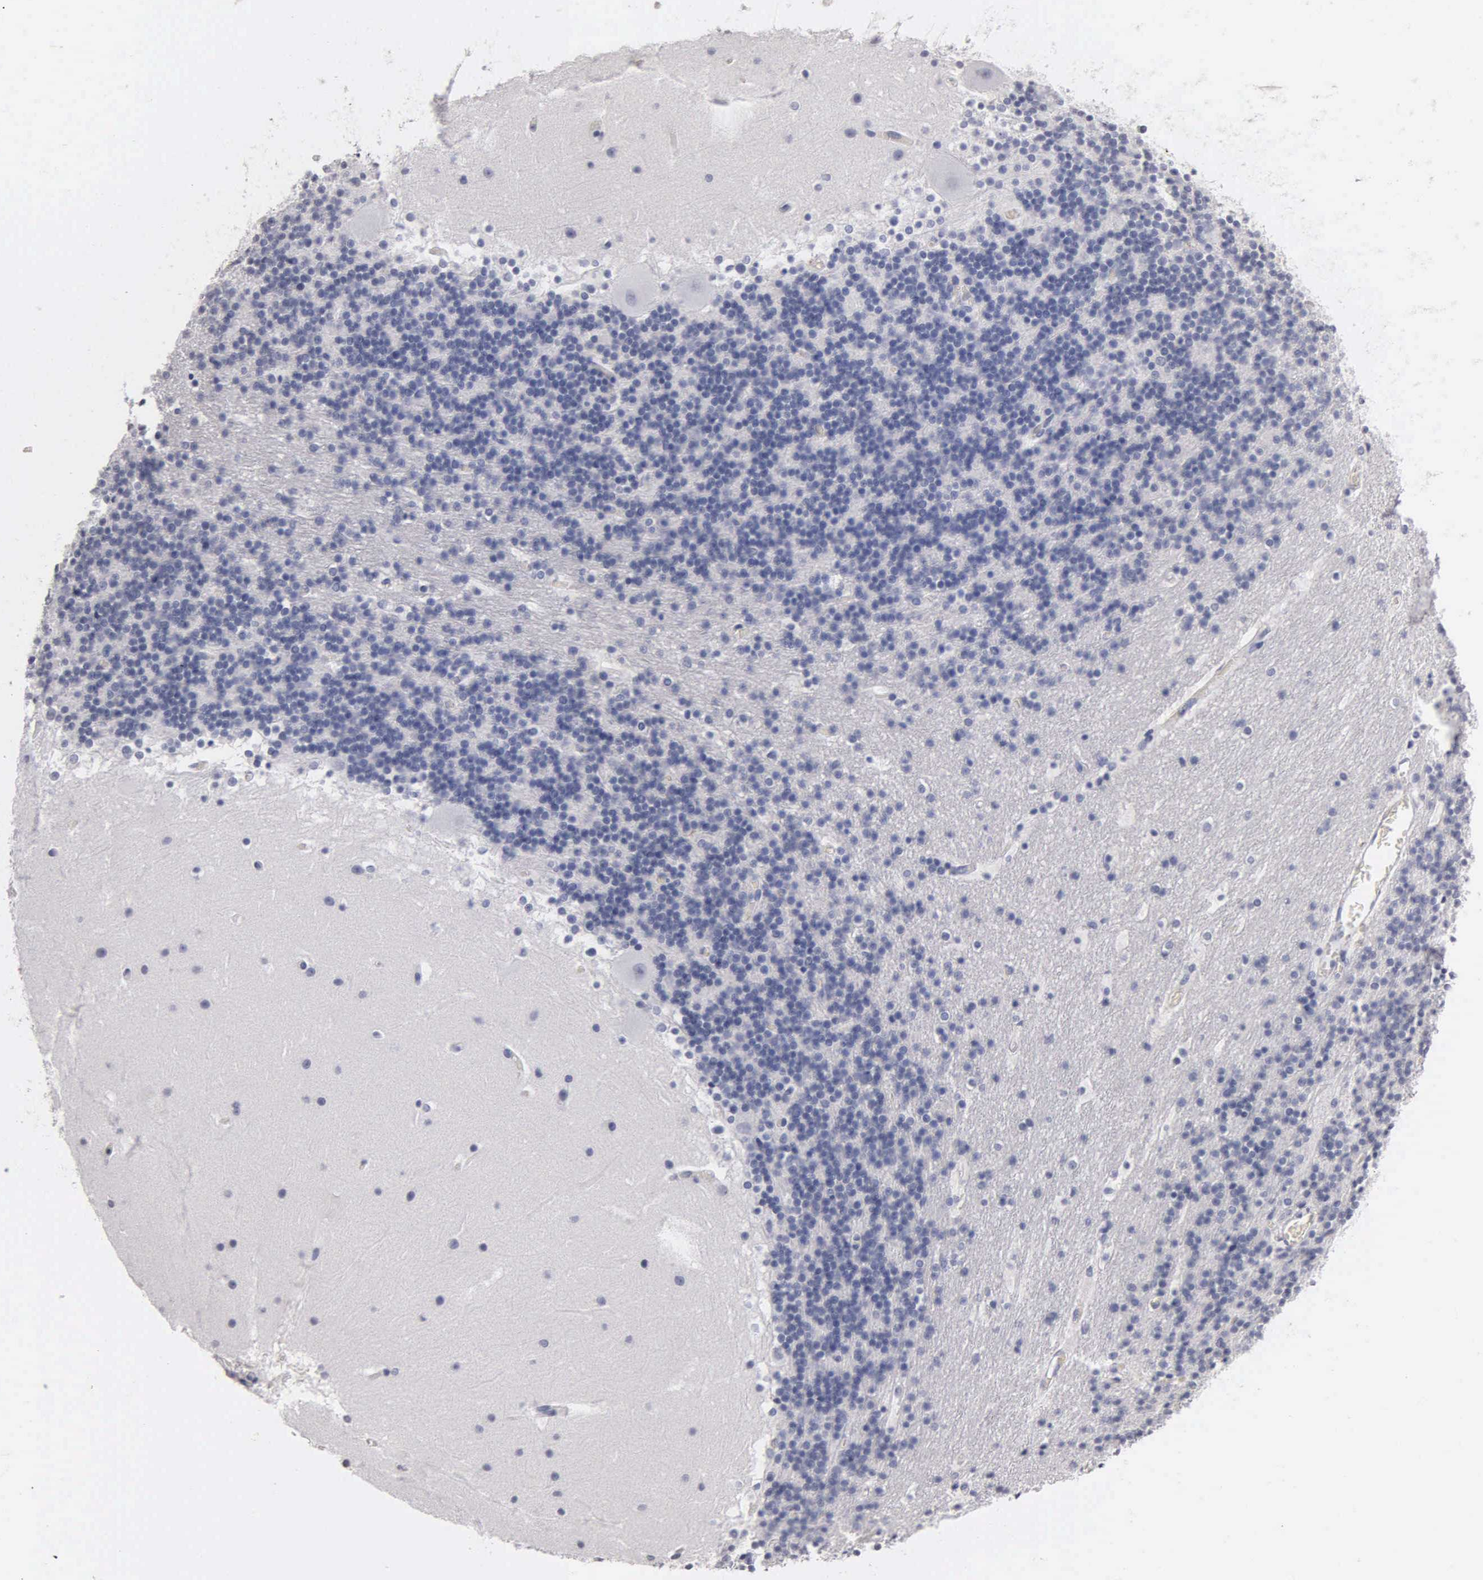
{"staining": {"intensity": "negative", "quantity": "none", "location": "none"}, "tissue": "cerebellum", "cell_type": "Cells in granular layer", "image_type": "normal", "snomed": [{"axis": "morphology", "description": "Normal tissue, NOS"}, {"axis": "topography", "description": "Cerebellum"}], "caption": "An IHC photomicrograph of benign cerebellum is shown. There is no staining in cells in granular layer of cerebellum. Brightfield microscopy of immunohistochemistry stained with DAB (3,3'-diaminobenzidine) (brown) and hematoxylin (blue), captured at high magnification.", "gene": "SST", "patient": {"sex": "male", "age": 45}}